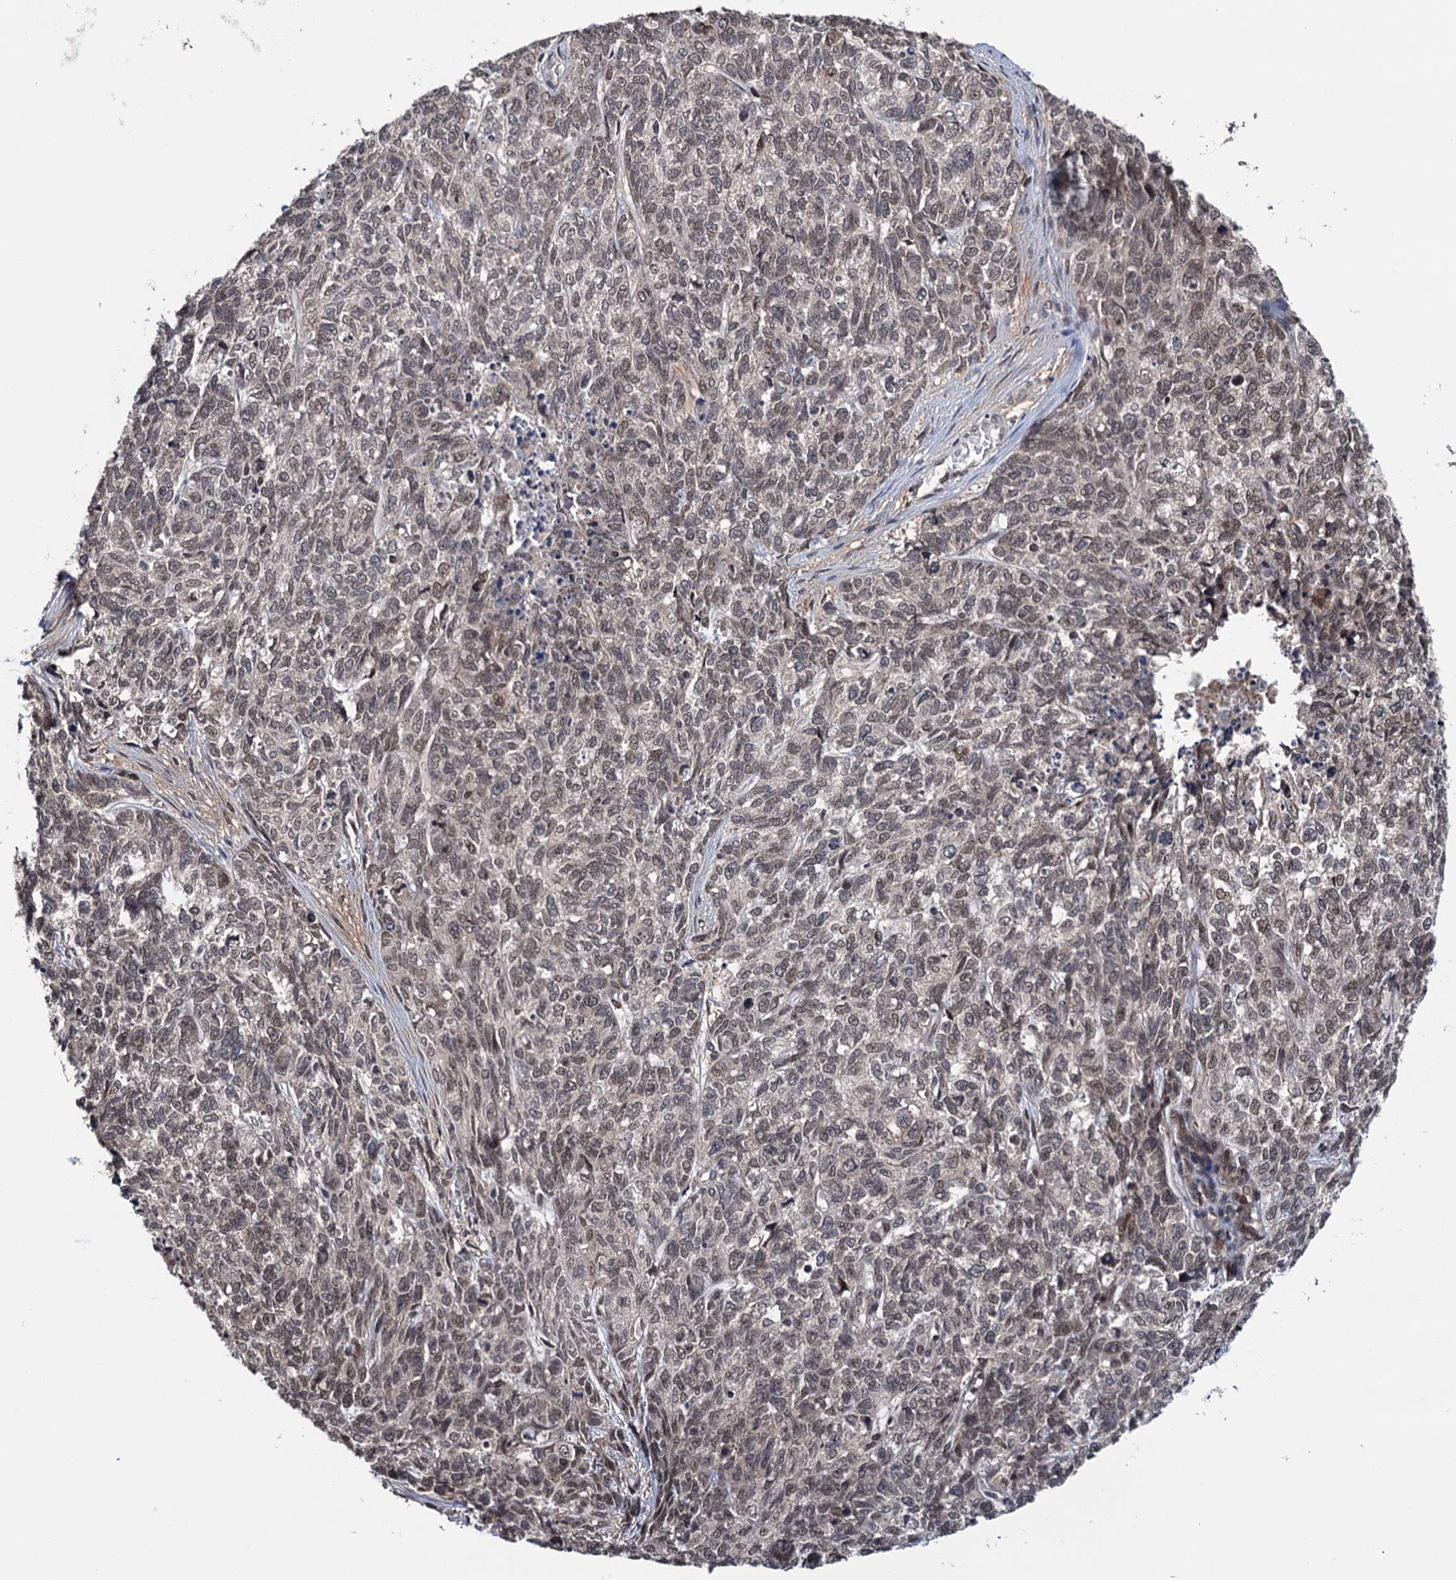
{"staining": {"intensity": "moderate", "quantity": "<25%", "location": "nuclear"}, "tissue": "cervical cancer", "cell_type": "Tumor cells", "image_type": "cancer", "snomed": [{"axis": "morphology", "description": "Squamous cell carcinoma, NOS"}, {"axis": "topography", "description": "Cervix"}], "caption": "Squamous cell carcinoma (cervical) was stained to show a protein in brown. There is low levels of moderate nuclear expression in about <25% of tumor cells.", "gene": "RASSF4", "patient": {"sex": "female", "age": 63}}